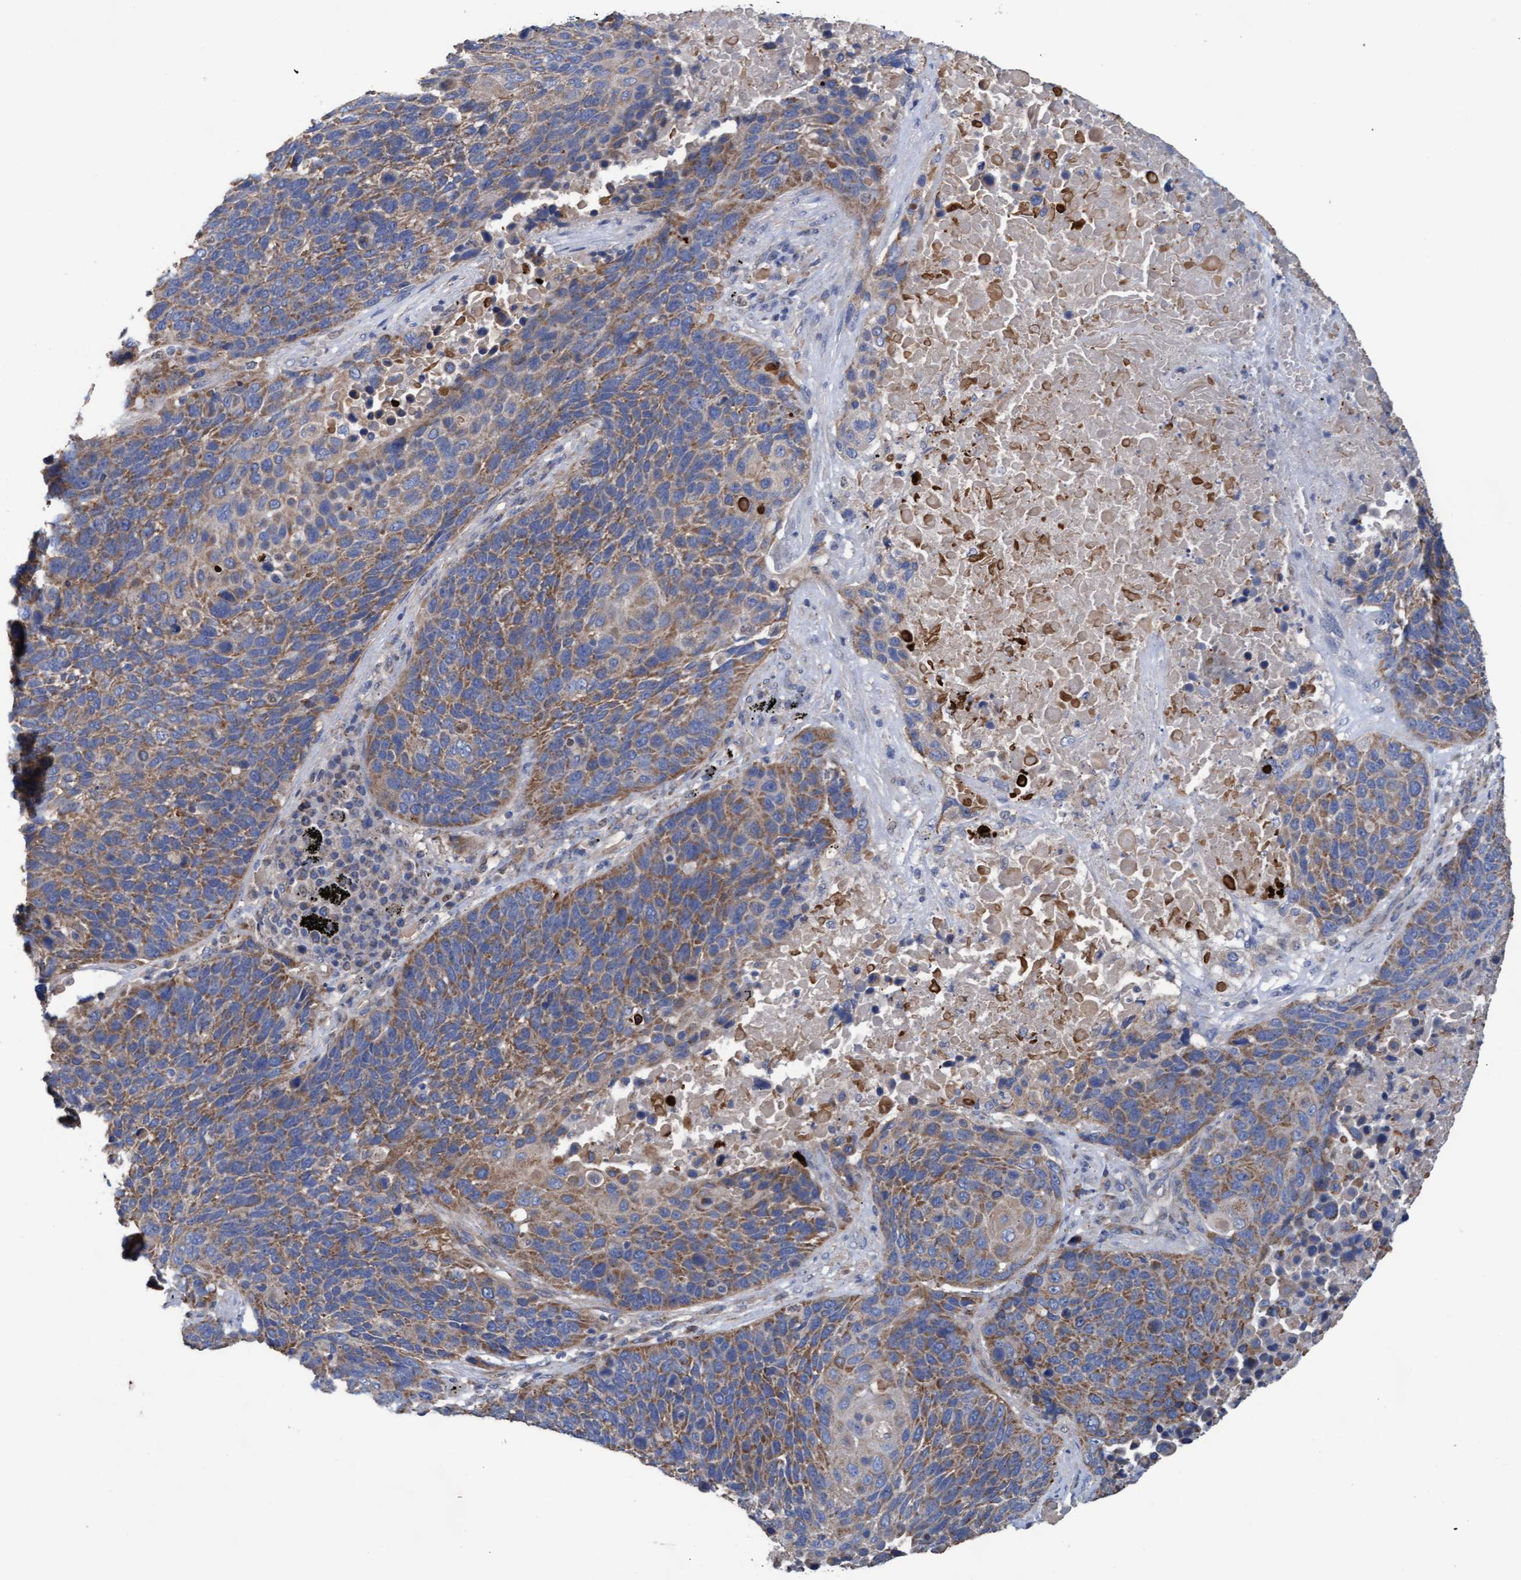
{"staining": {"intensity": "moderate", "quantity": ">75%", "location": "cytoplasmic/membranous"}, "tissue": "lung cancer", "cell_type": "Tumor cells", "image_type": "cancer", "snomed": [{"axis": "morphology", "description": "Squamous cell carcinoma, NOS"}, {"axis": "topography", "description": "Lung"}], "caption": "Lung squamous cell carcinoma stained with a brown dye displays moderate cytoplasmic/membranous positive staining in approximately >75% of tumor cells.", "gene": "MRPL38", "patient": {"sex": "male", "age": 66}}